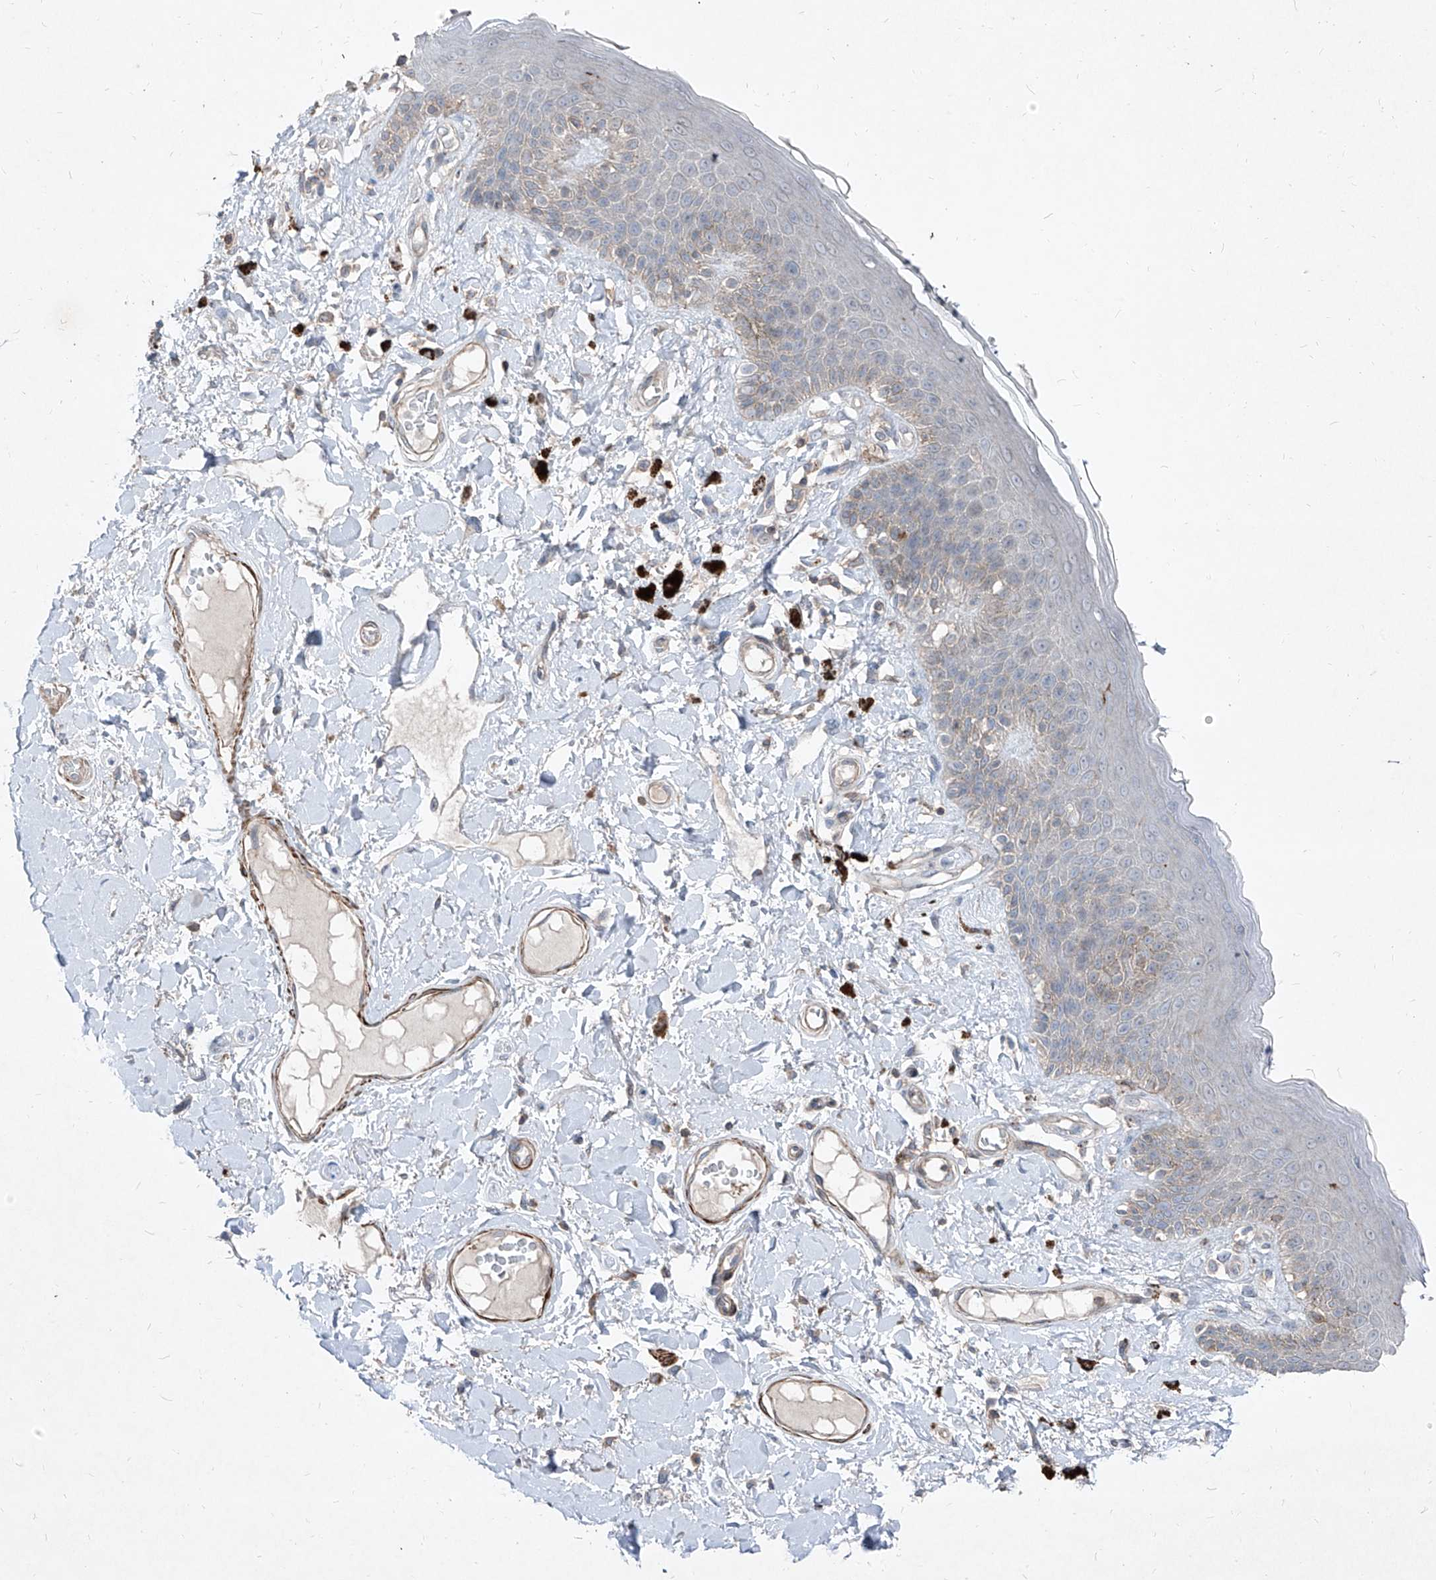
{"staining": {"intensity": "moderate", "quantity": "<25%", "location": "cytoplasmic/membranous"}, "tissue": "skin", "cell_type": "Epidermal cells", "image_type": "normal", "snomed": [{"axis": "morphology", "description": "Normal tissue, NOS"}, {"axis": "topography", "description": "Anal"}], "caption": "Immunohistochemical staining of benign human skin displays moderate cytoplasmic/membranous protein staining in approximately <25% of epidermal cells.", "gene": "UFD1", "patient": {"sex": "female", "age": 78}}